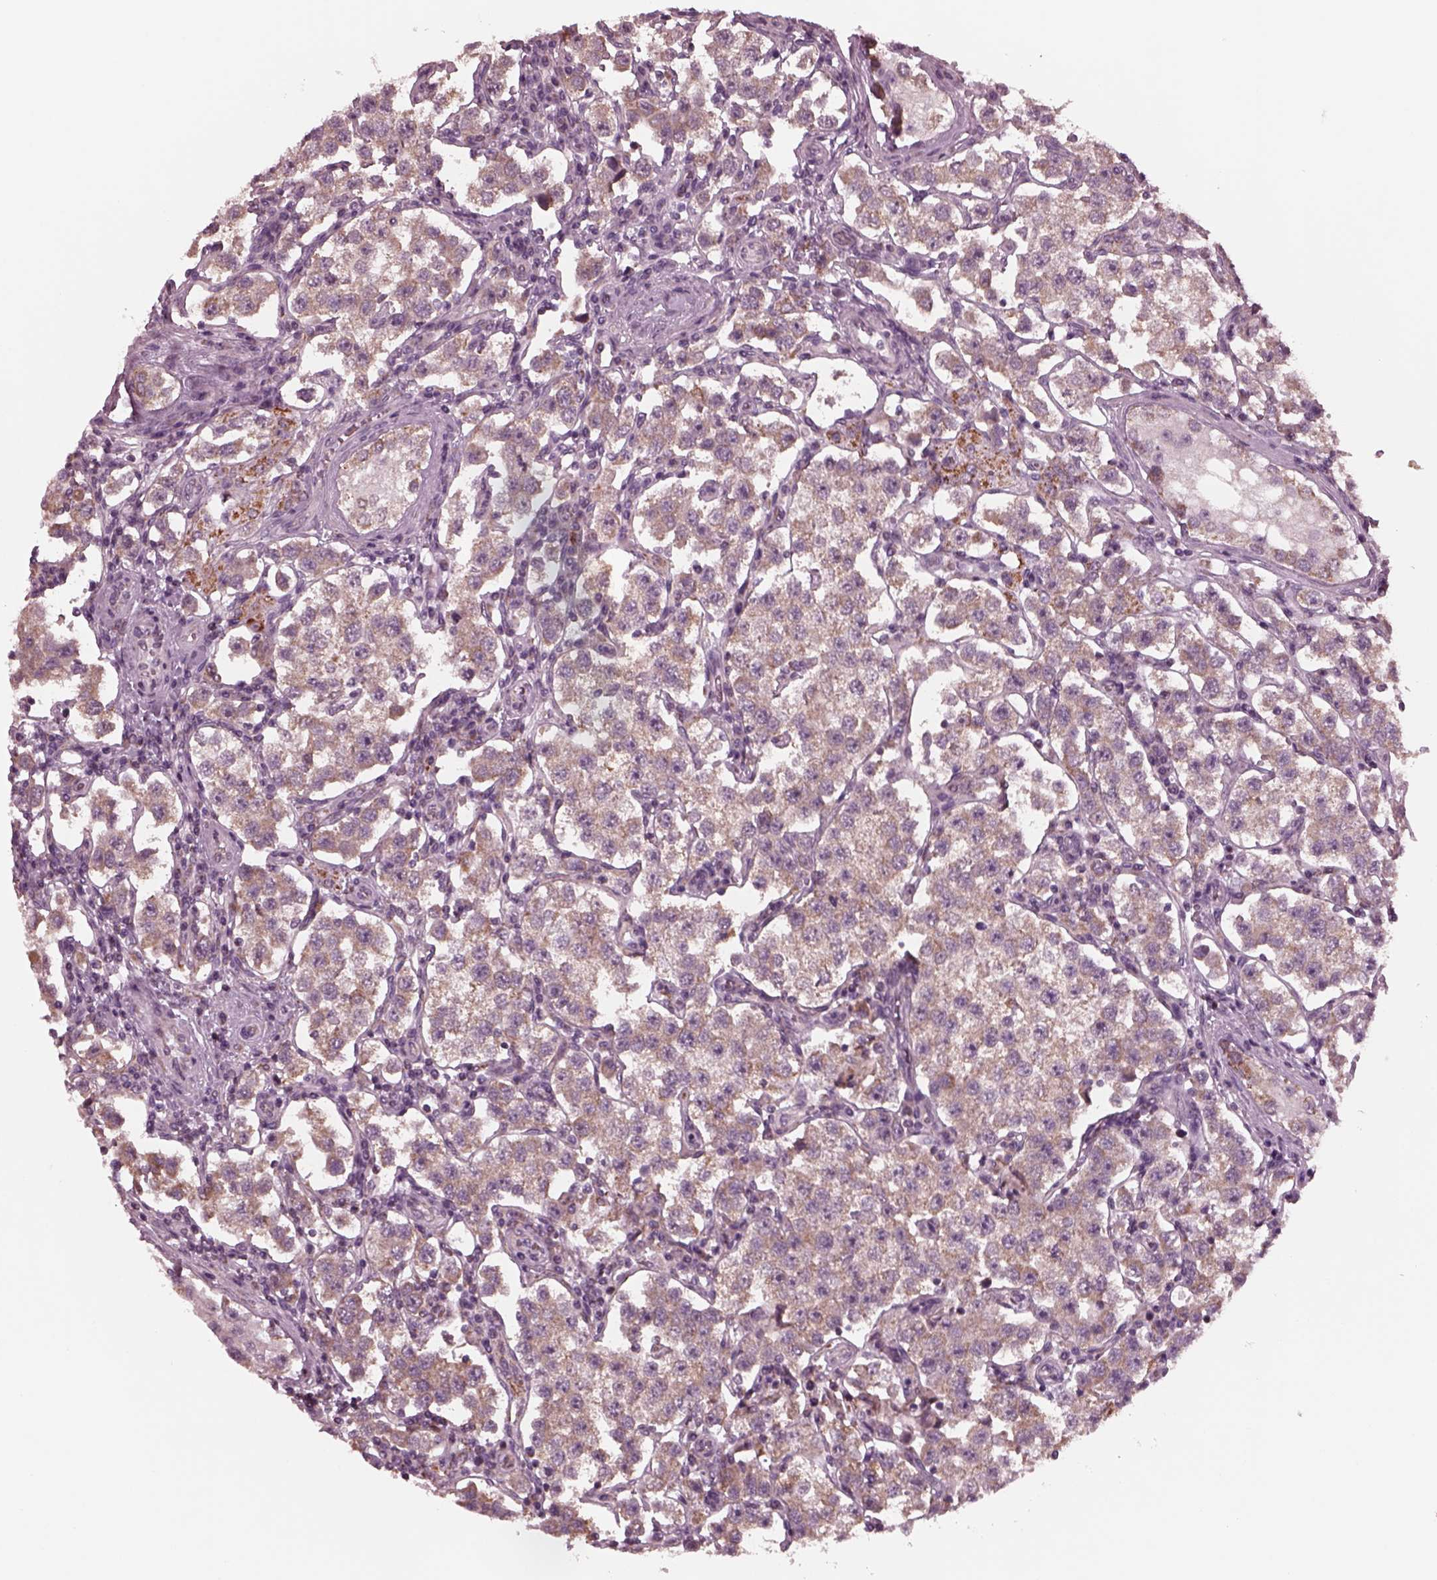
{"staining": {"intensity": "weak", "quantity": "25%-75%", "location": "cytoplasmic/membranous"}, "tissue": "testis cancer", "cell_type": "Tumor cells", "image_type": "cancer", "snomed": [{"axis": "morphology", "description": "Seminoma, NOS"}, {"axis": "topography", "description": "Testis"}], "caption": "This micrograph demonstrates seminoma (testis) stained with immunohistochemistry (IHC) to label a protein in brown. The cytoplasmic/membranous of tumor cells show weak positivity for the protein. Nuclei are counter-stained blue.", "gene": "CELSR3", "patient": {"sex": "male", "age": 37}}